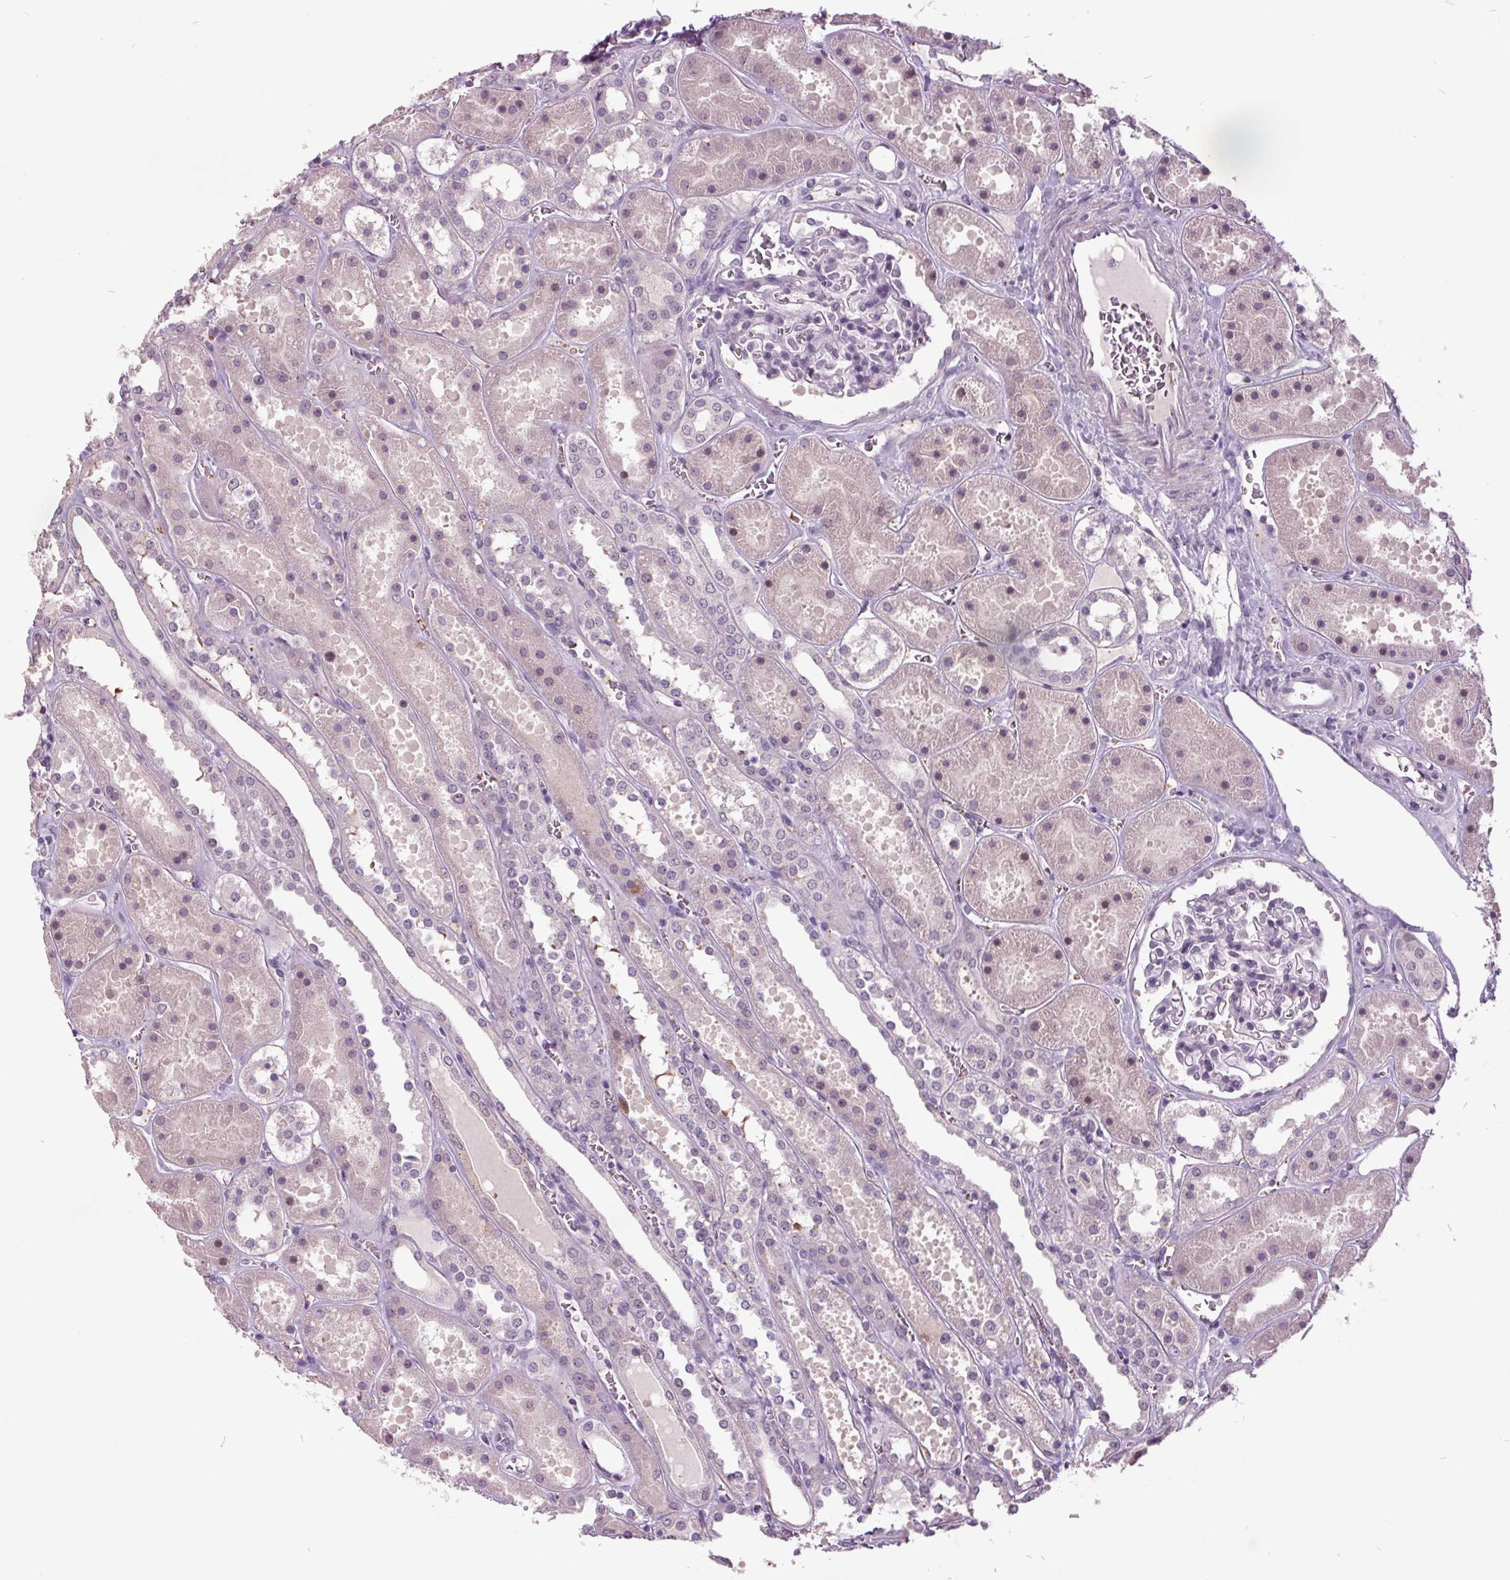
{"staining": {"intensity": "negative", "quantity": "none", "location": "none"}, "tissue": "kidney", "cell_type": "Cells in glomeruli", "image_type": "normal", "snomed": [{"axis": "morphology", "description": "Normal tissue, NOS"}, {"axis": "topography", "description": "Kidney"}], "caption": "DAB (3,3'-diaminobenzidine) immunohistochemical staining of benign human kidney displays no significant positivity in cells in glomeruli.", "gene": "C2orf16", "patient": {"sex": "female", "age": 41}}